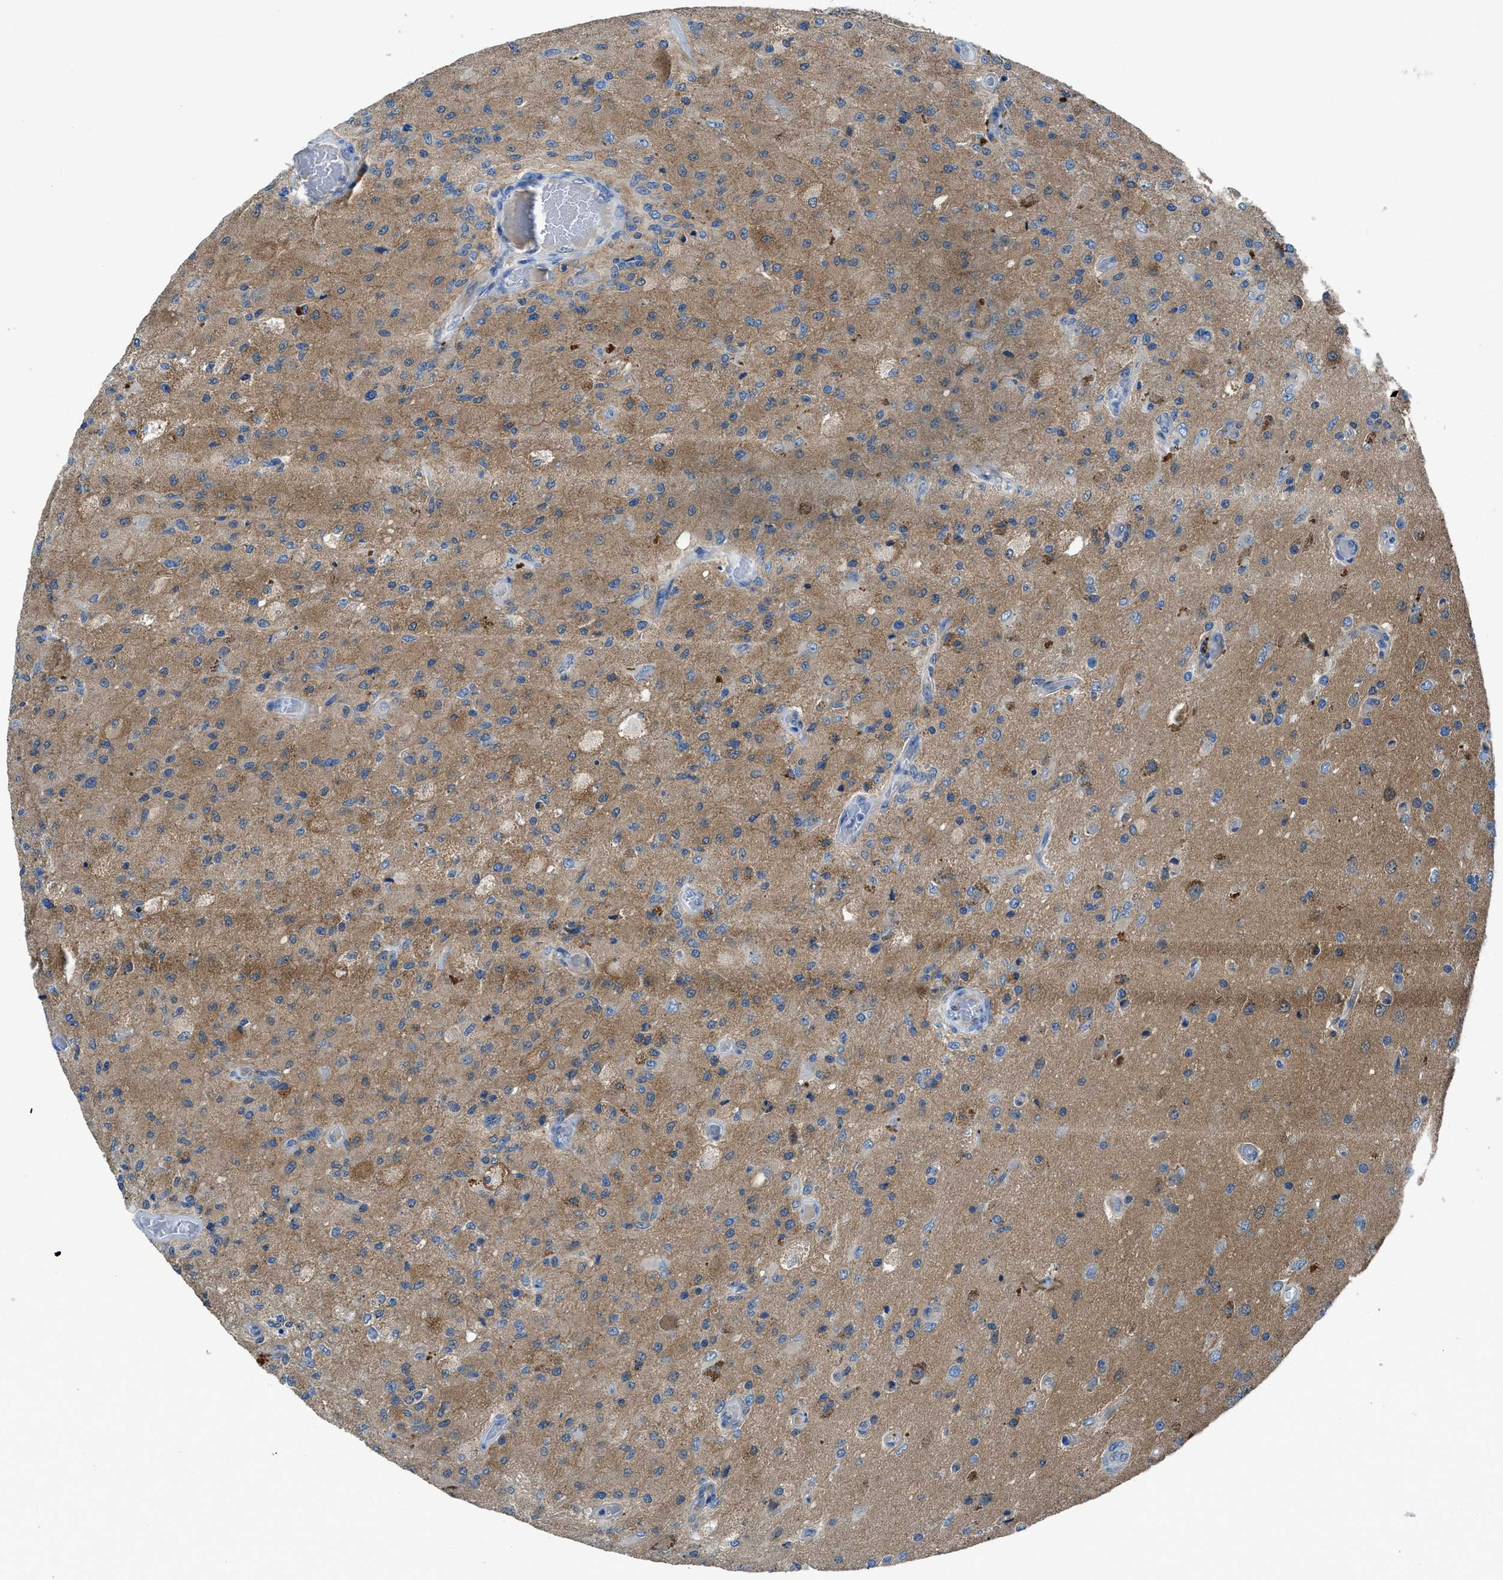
{"staining": {"intensity": "weak", "quantity": ">75%", "location": "cytoplasmic/membranous"}, "tissue": "glioma", "cell_type": "Tumor cells", "image_type": "cancer", "snomed": [{"axis": "morphology", "description": "Normal tissue, NOS"}, {"axis": "morphology", "description": "Glioma, malignant, High grade"}, {"axis": "topography", "description": "Cerebral cortex"}], "caption": "DAB (3,3'-diaminobenzidine) immunohistochemical staining of human high-grade glioma (malignant) displays weak cytoplasmic/membranous protein positivity in approximately >75% of tumor cells. (DAB = brown stain, brightfield microscopy at high magnification).", "gene": "PTGFRN", "patient": {"sex": "male", "age": 77}}